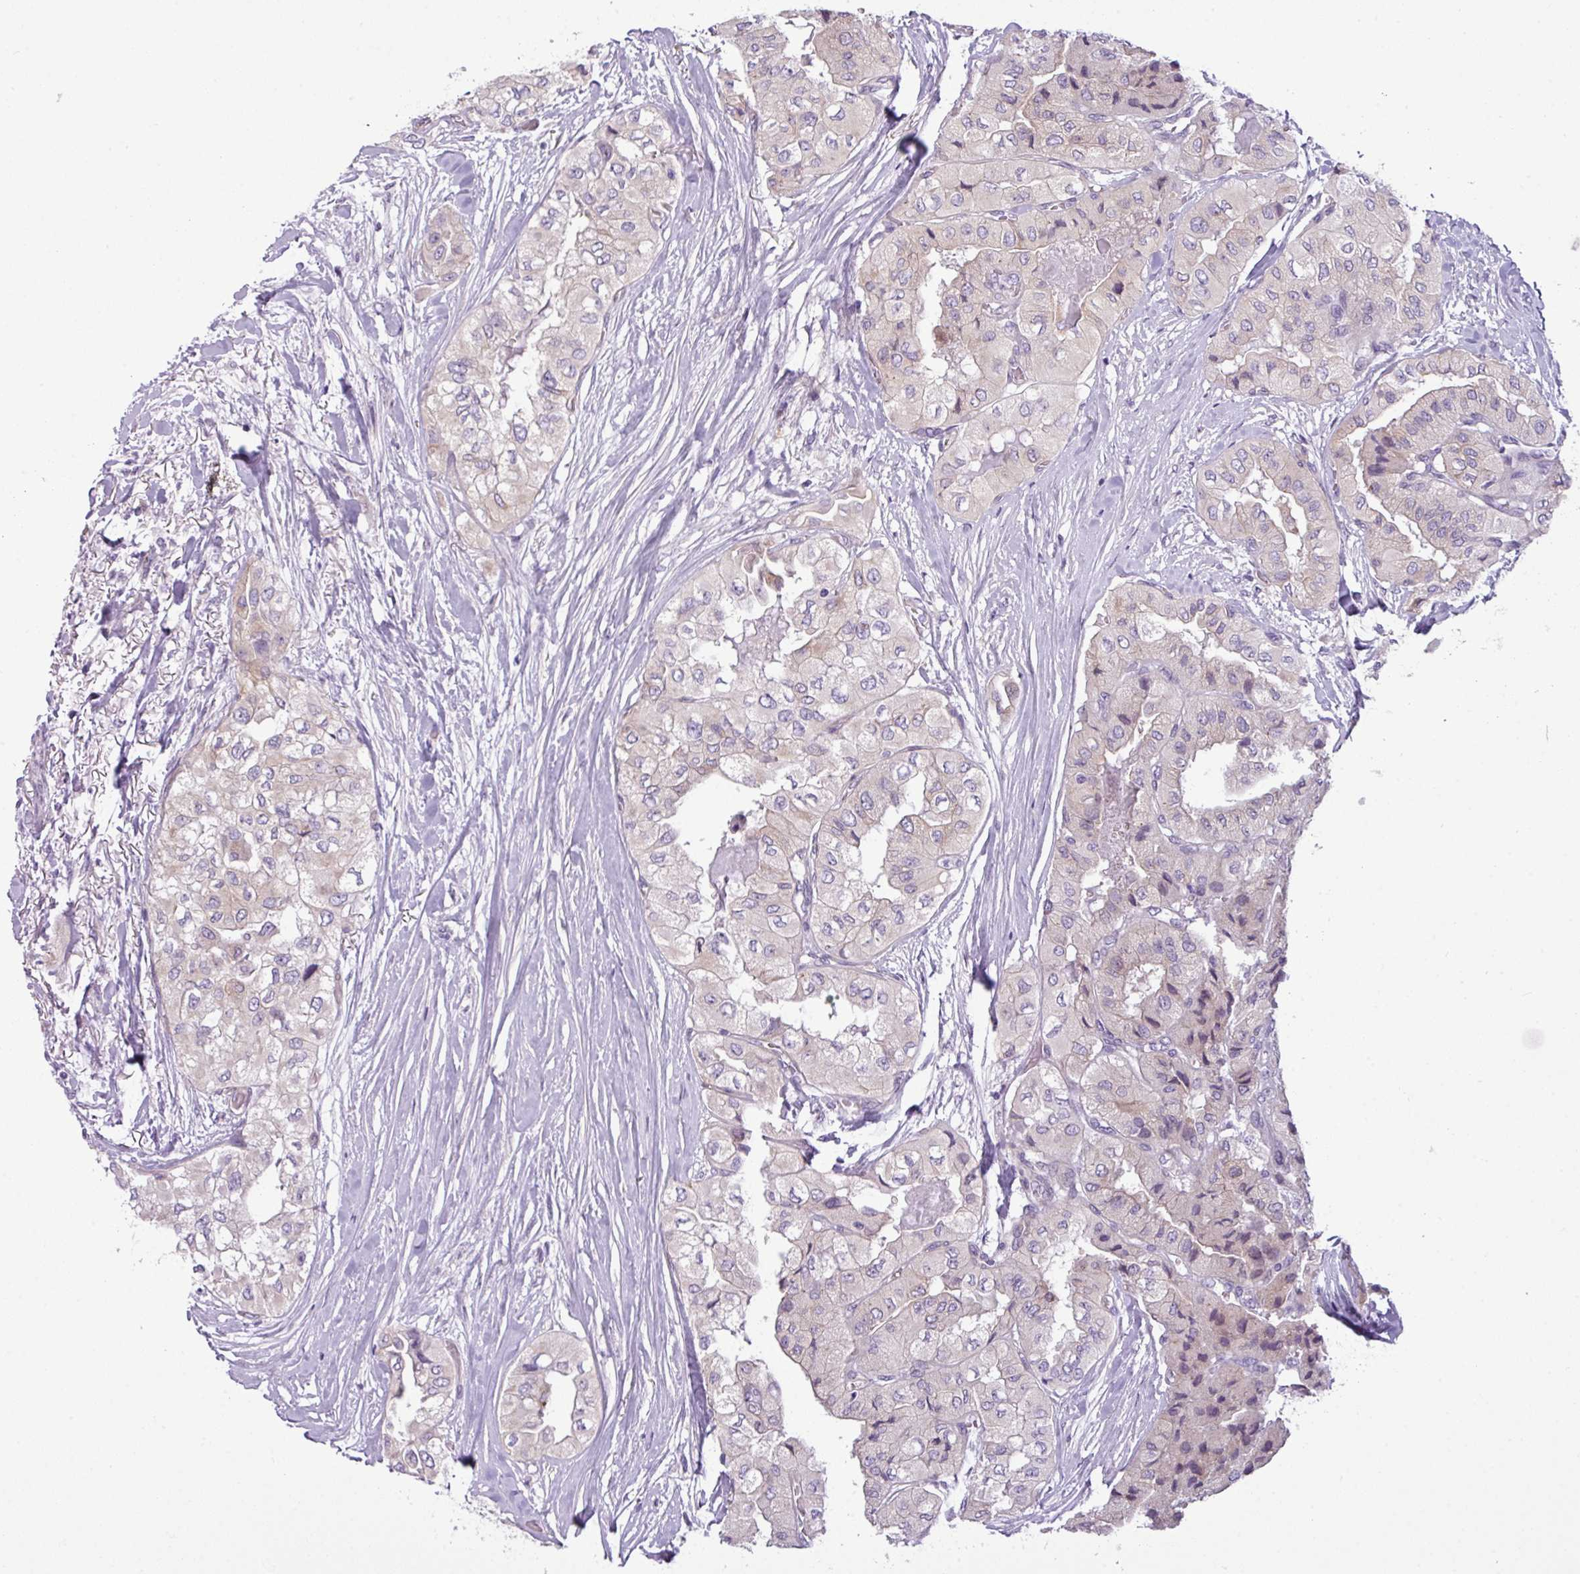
{"staining": {"intensity": "weak", "quantity": "25%-75%", "location": "cytoplasmic/membranous"}, "tissue": "thyroid cancer", "cell_type": "Tumor cells", "image_type": "cancer", "snomed": [{"axis": "morphology", "description": "Papillary adenocarcinoma, NOS"}, {"axis": "topography", "description": "Thyroid gland"}], "caption": "Thyroid cancer stained with a brown dye displays weak cytoplasmic/membranous positive expression in approximately 25%-75% of tumor cells.", "gene": "TOR1AIP2", "patient": {"sex": "female", "age": 59}}